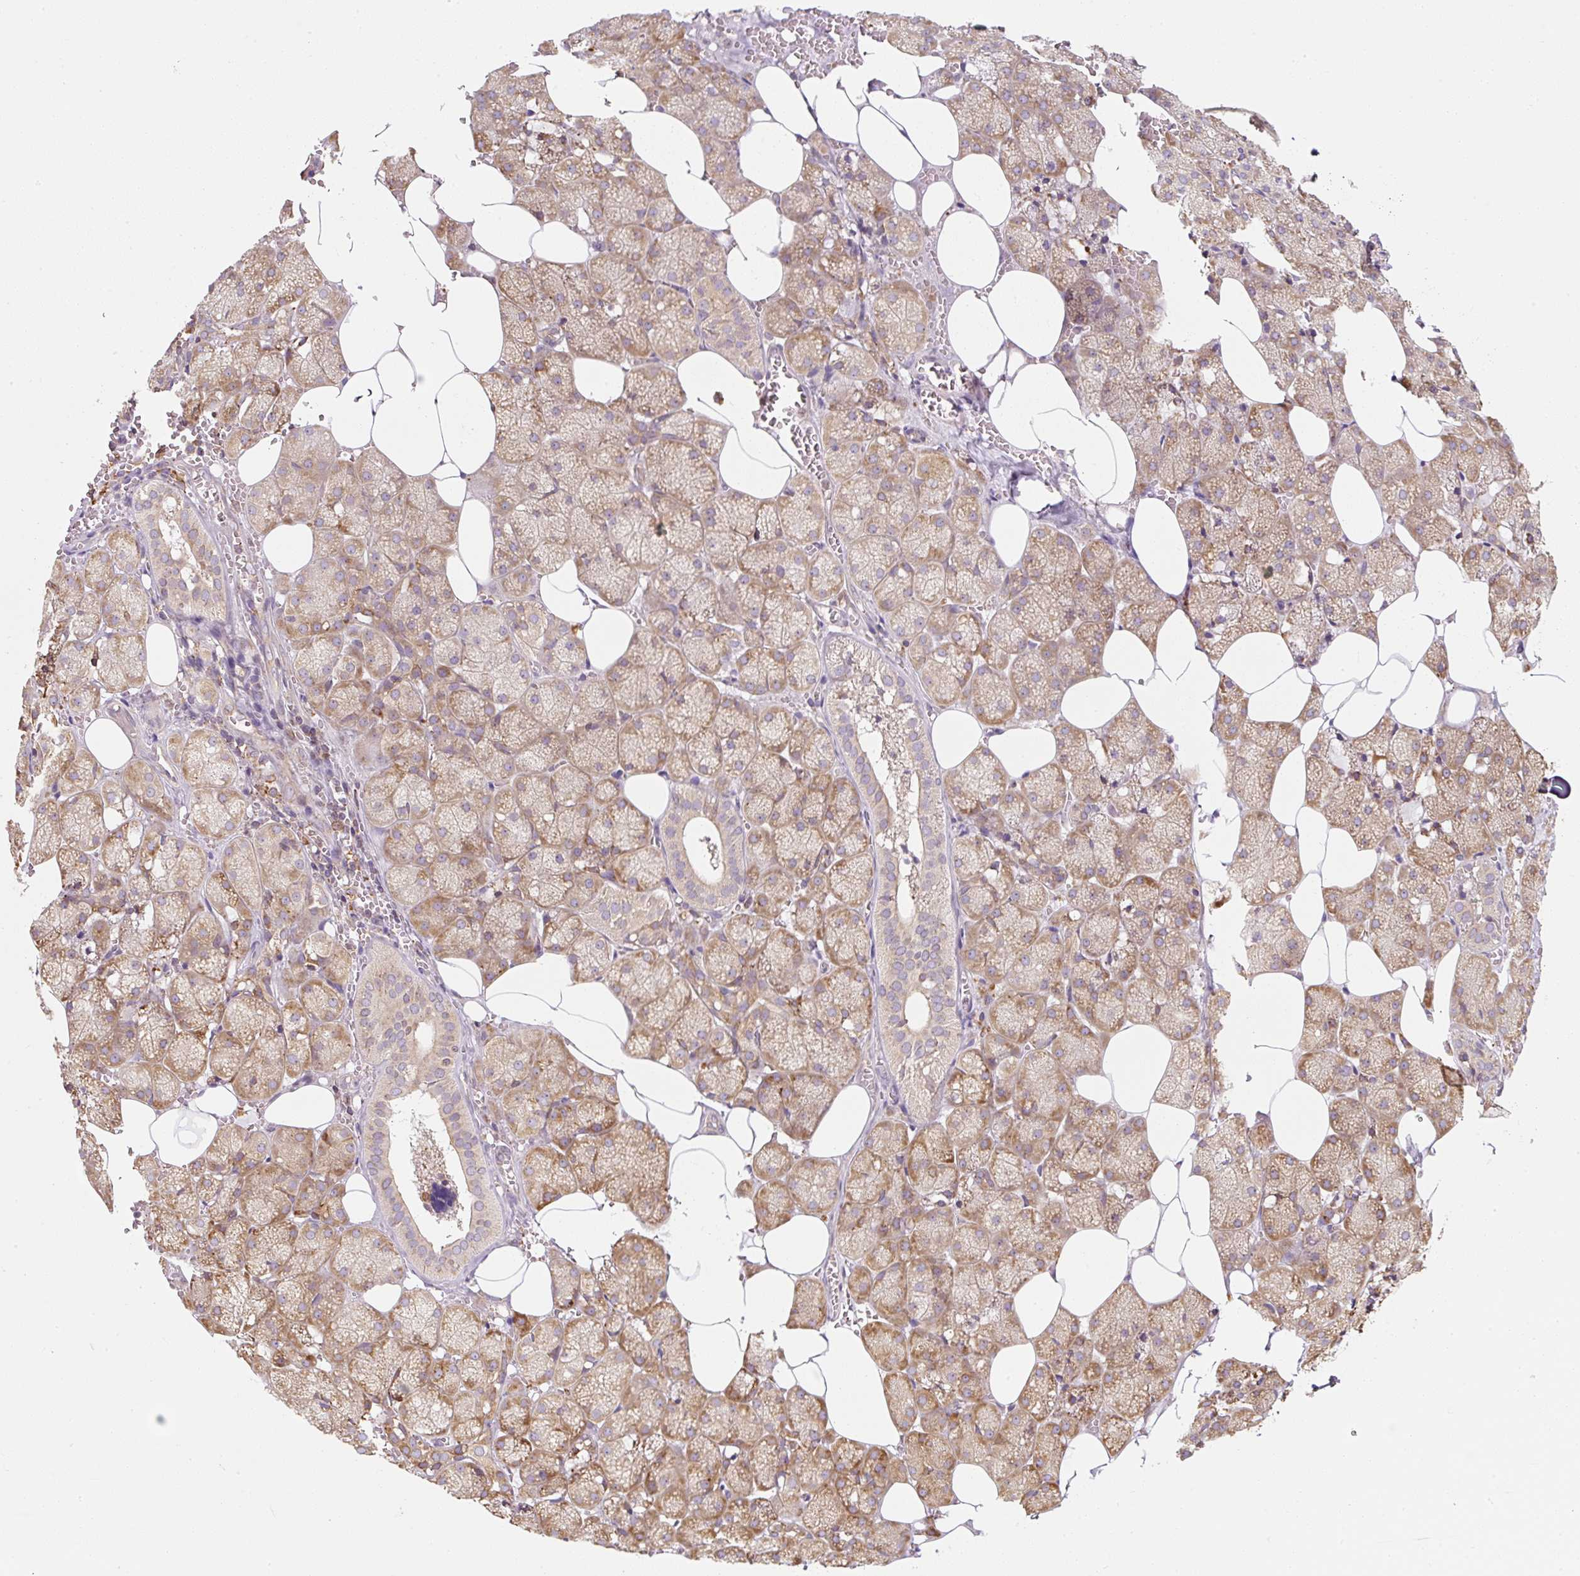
{"staining": {"intensity": "moderate", "quantity": ">75%", "location": "cytoplasmic/membranous"}, "tissue": "salivary gland", "cell_type": "Glandular cells", "image_type": "normal", "snomed": [{"axis": "morphology", "description": "Normal tissue, NOS"}, {"axis": "topography", "description": "Salivary gland"}, {"axis": "topography", "description": "Peripheral nerve tissue"}], "caption": "Immunohistochemistry (IHC) (DAB) staining of unremarkable human salivary gland shows moderate cytoplasmic/membranous protein staining in about >75% of glandular cells. (DAB (3,3'-diaminobenzidine) IHC, brown staining for protein, blue staining for nuclei).", "gene": "PRKCSH", "patient": {"sex": "male", "age": 38}}